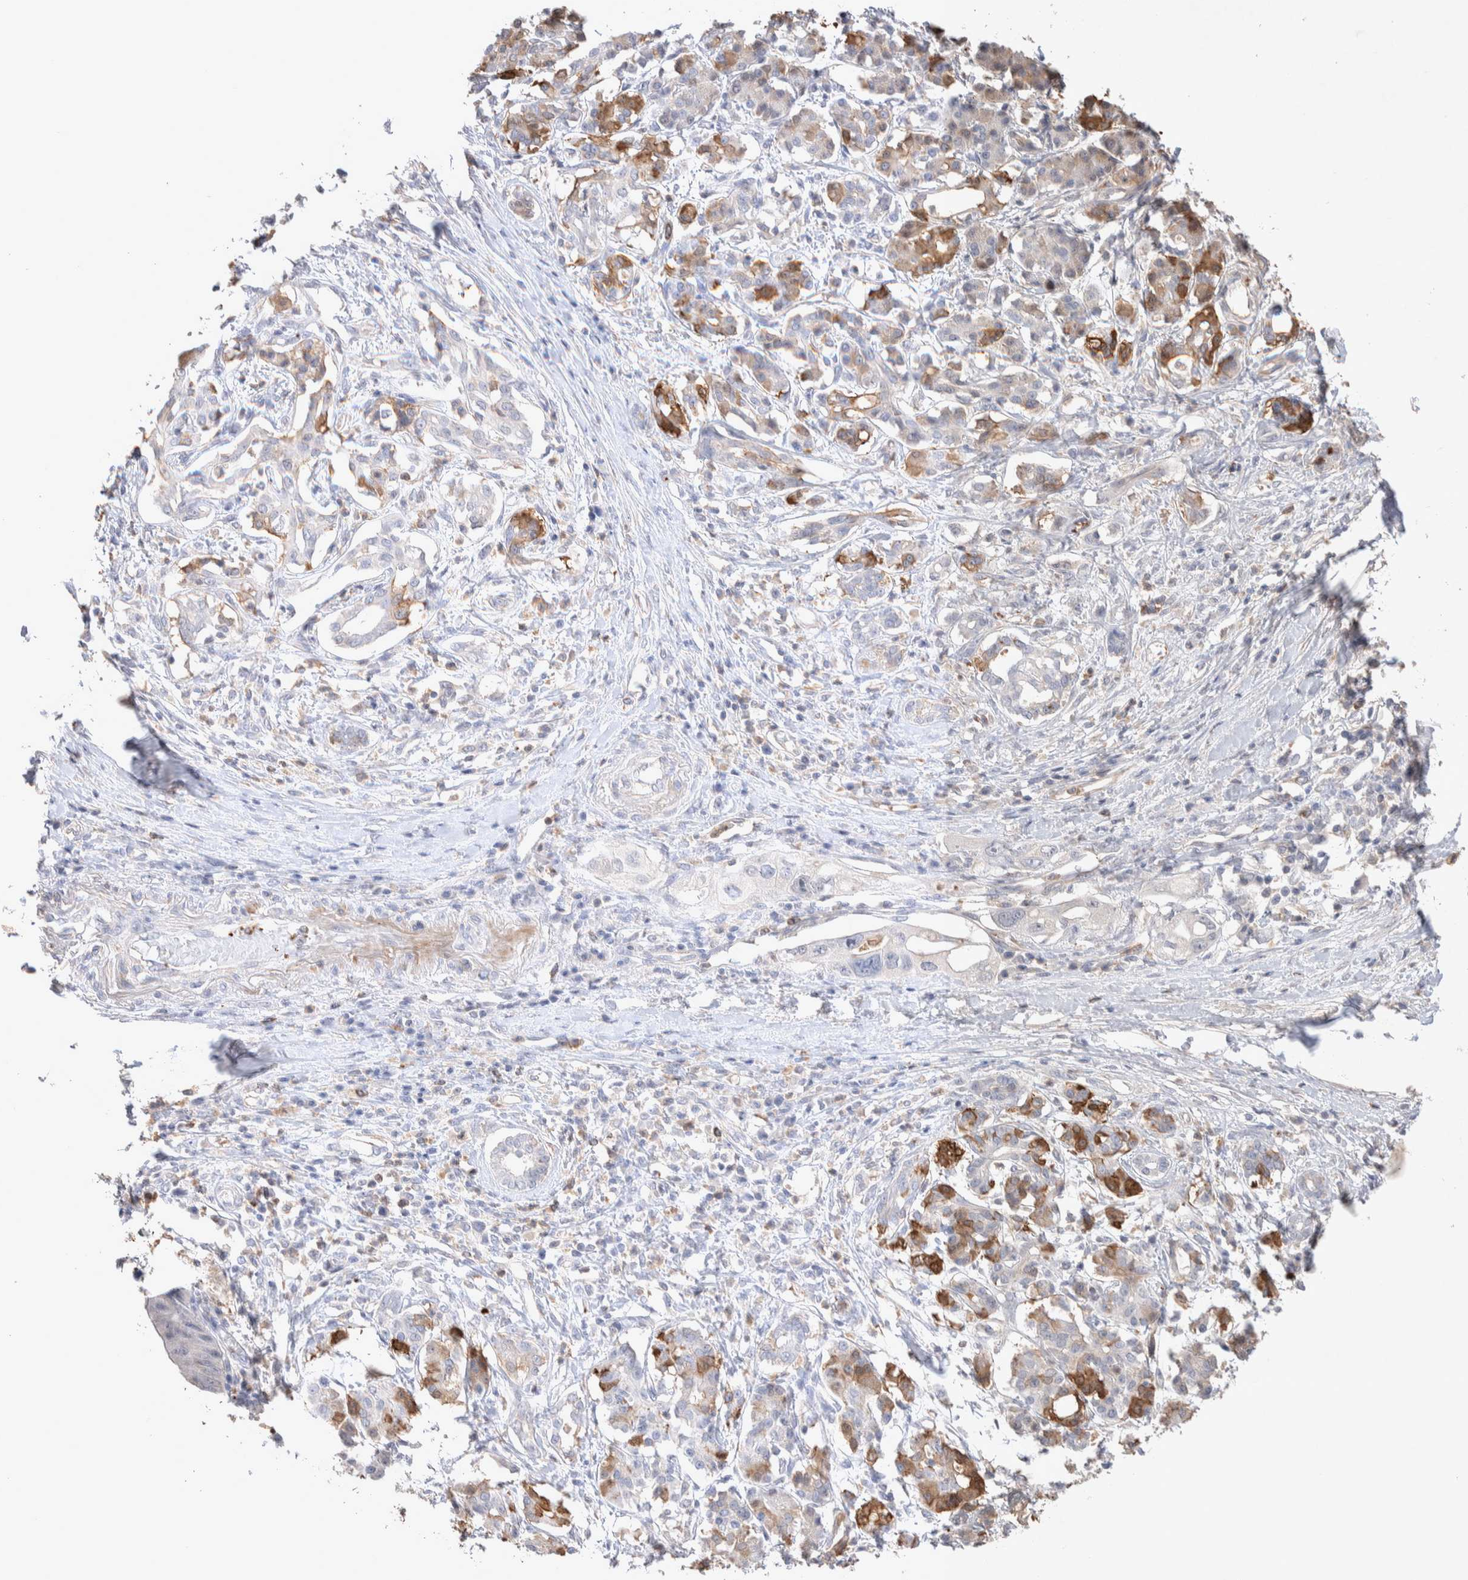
{"staining": {"intensity": "negative", "quantity": "none", "location": "none"}, "tissue": "pancreatic cancer", "cell_type": "Tumor cells", "image_type": "cancer", "snomed": [{"axis": "morphology", "description": "Adenocarcinoma, NOS"}, {"axis": "topography", "description": "Pancreas"}], "caption": "The IHC image has no significant expression in tumor cells of pancreatic cancer (adenocarcinoma) tissue.", "gene": "FFAR2", "patient": {"sex": "female", "age": 56}}